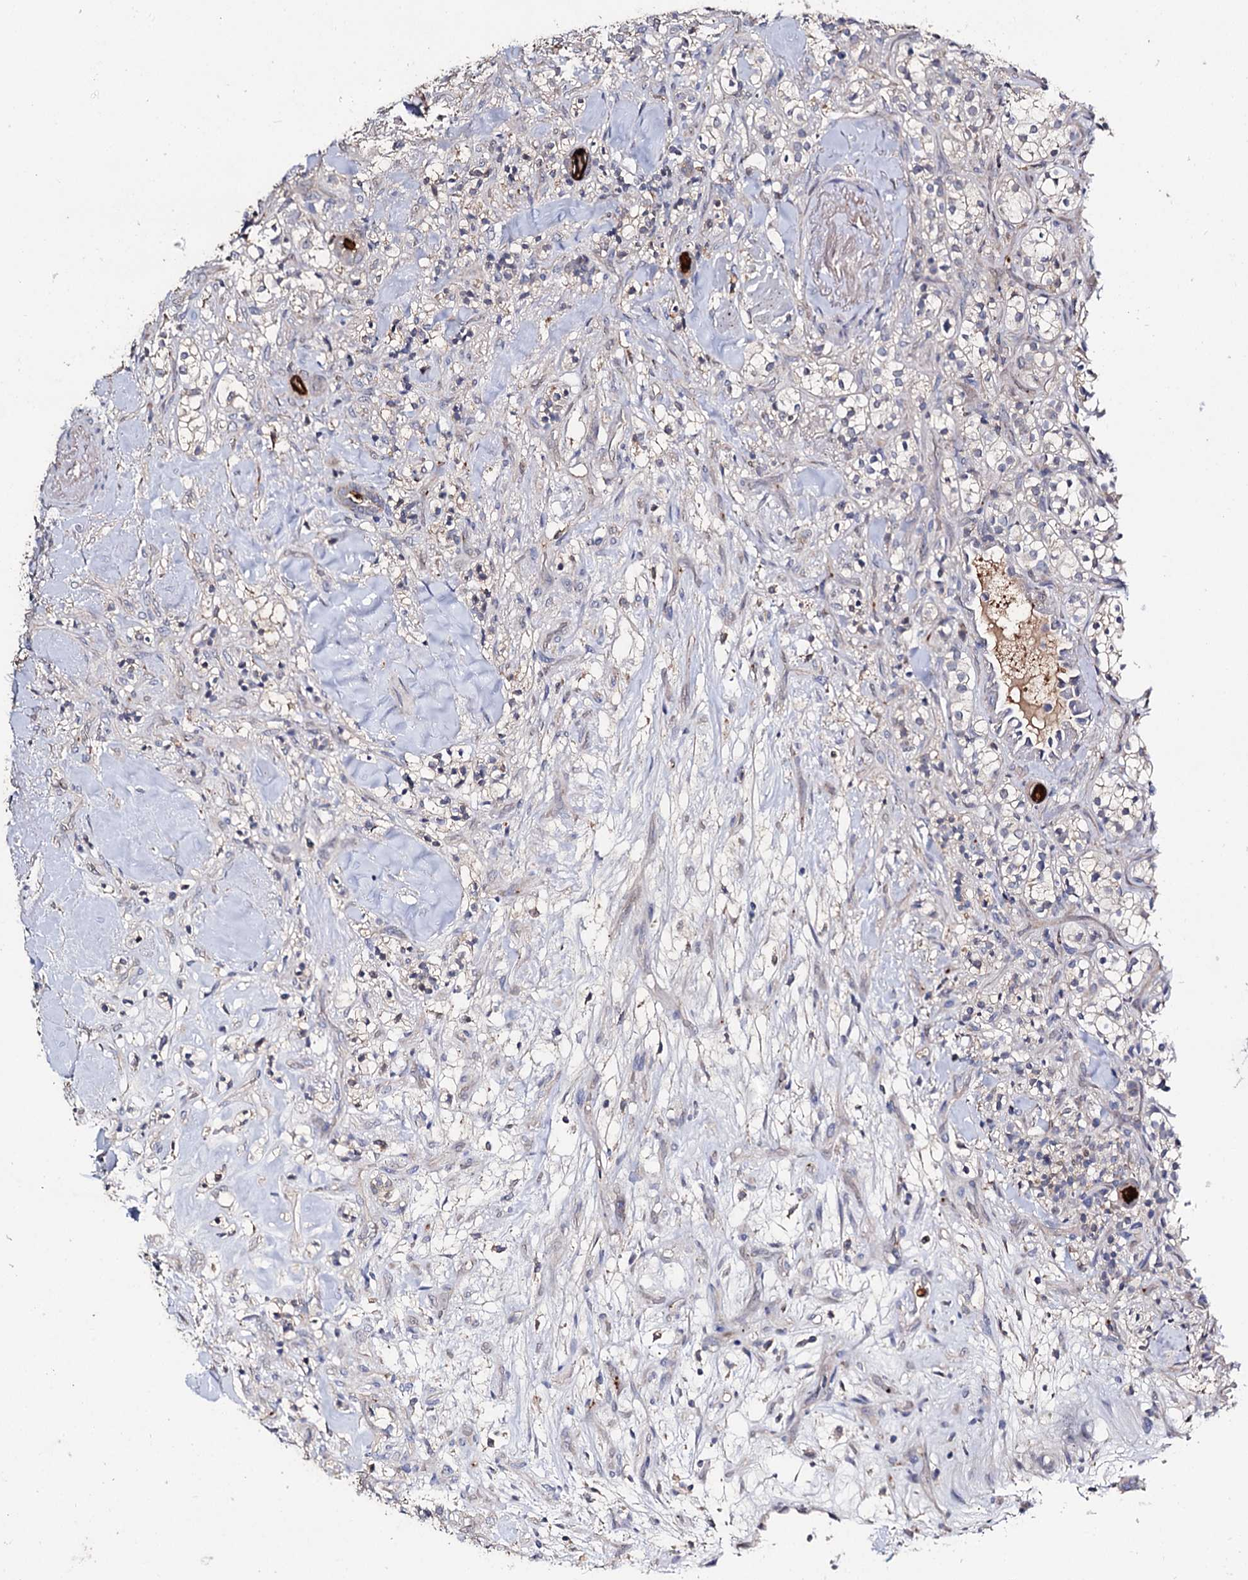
{"staining": {"intensity": "negative", "quantity": "none", "location": "none"}, "tissue": "renal cancer", "cell_type": "Tumor cells", "image_type": "cancer", "snomed": [{"axis": "morphology", "description": "Adenocarcinoma, NOS"}, {"axis": "topography", "description": "Kidney"}], "caption": "Immunohistochemistry (IHC) of human renal adenocarcinoma exhibits no staining in tumor cells.", "gene": "DNAH6", "patient": {"sex": "male", "age": 77}}